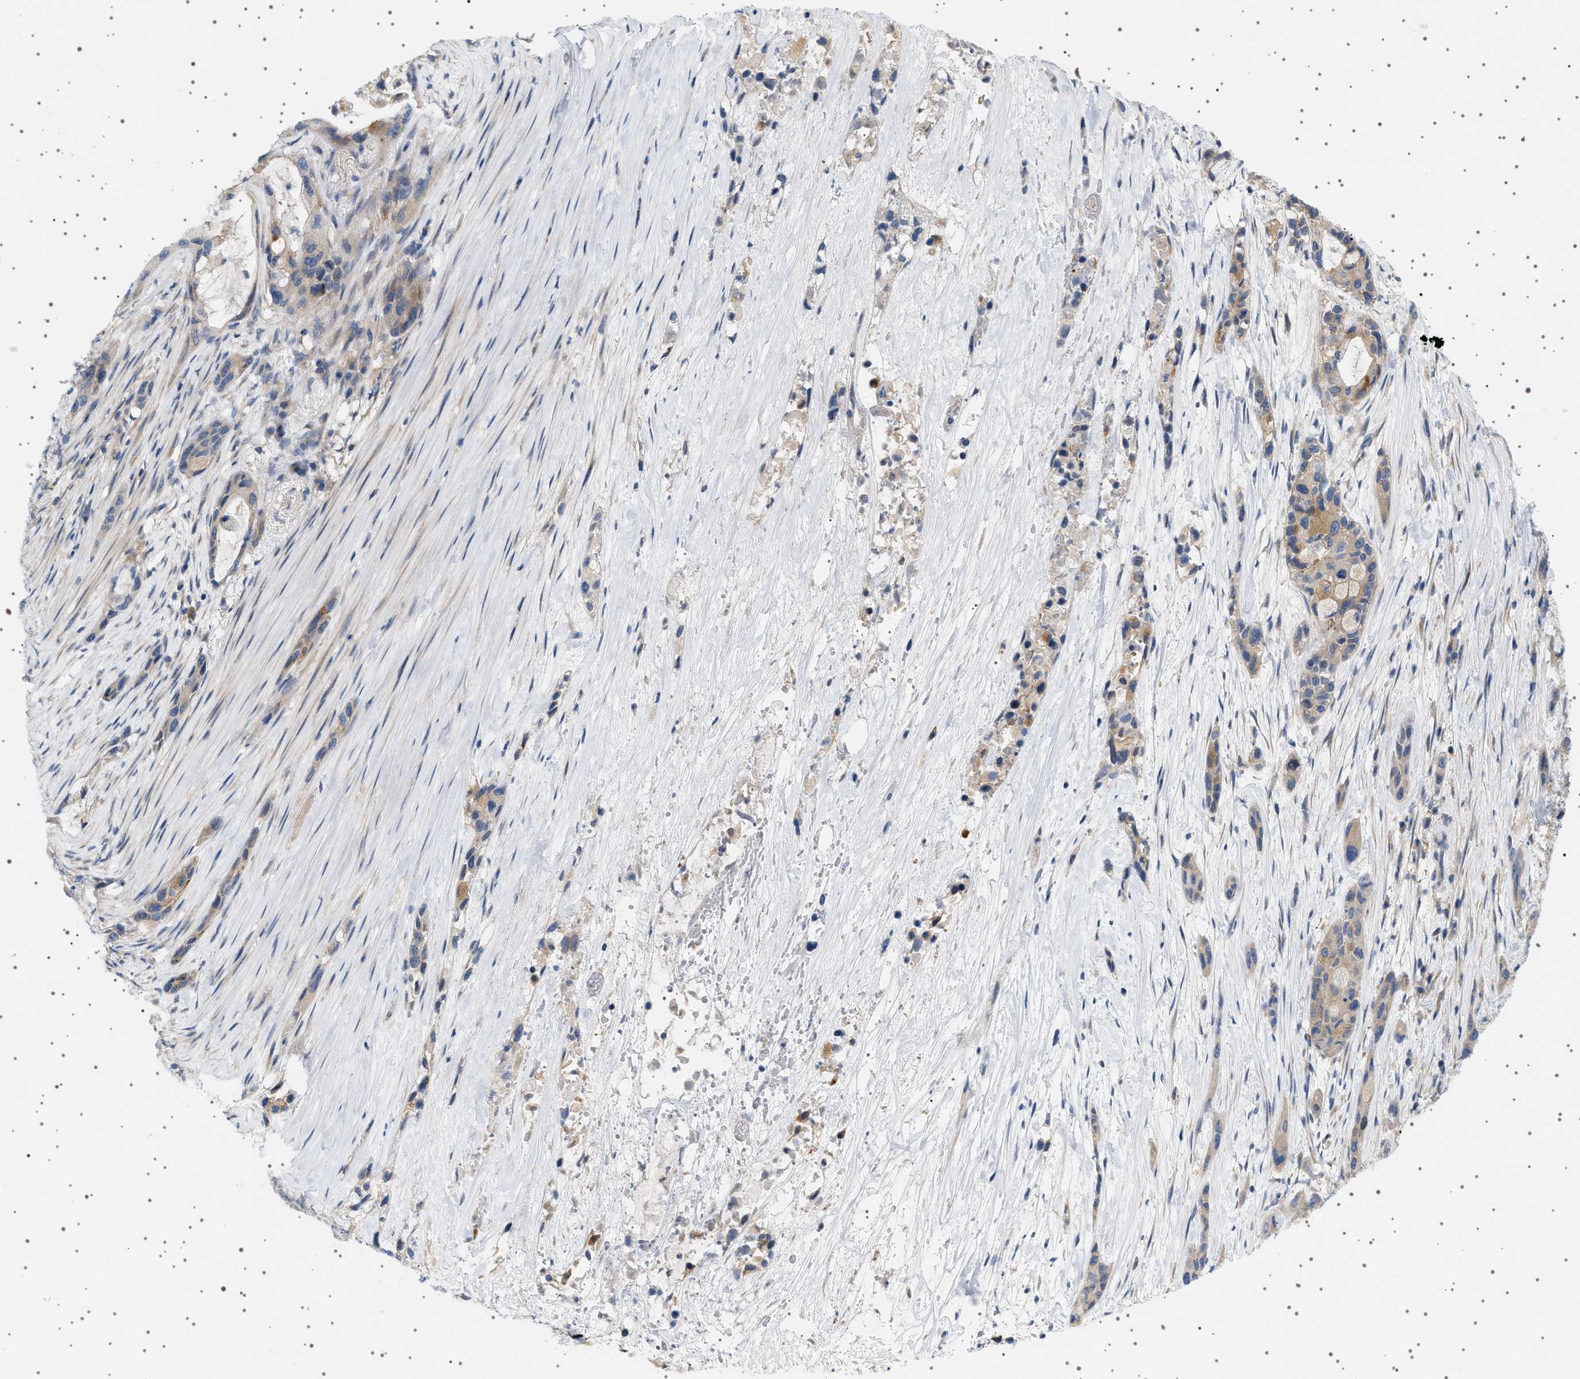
{"staining": {"intensity": "moderate", "quantity": "25%-75%", "location": "cytoplasmic/membranous"}, "tissue": "pancreatic cancer", "cell_type": "Tumor cells", "image_type": "cancer", "snomed": [{"axis": "morphology", "description": "Adenocarcinoma, NOS"}, {"axis": "topography", "description": "Pancreas"}], "caption": "This micrograph reveals IHC staining of pancreatic cancer (adenocarcinoma), with medium moderate cytoplasmic/membranous expression in approximately 25%-75% of tumor cells.", "gene": "ADCY10", "patient": {"sex": "male", "age": 53}}